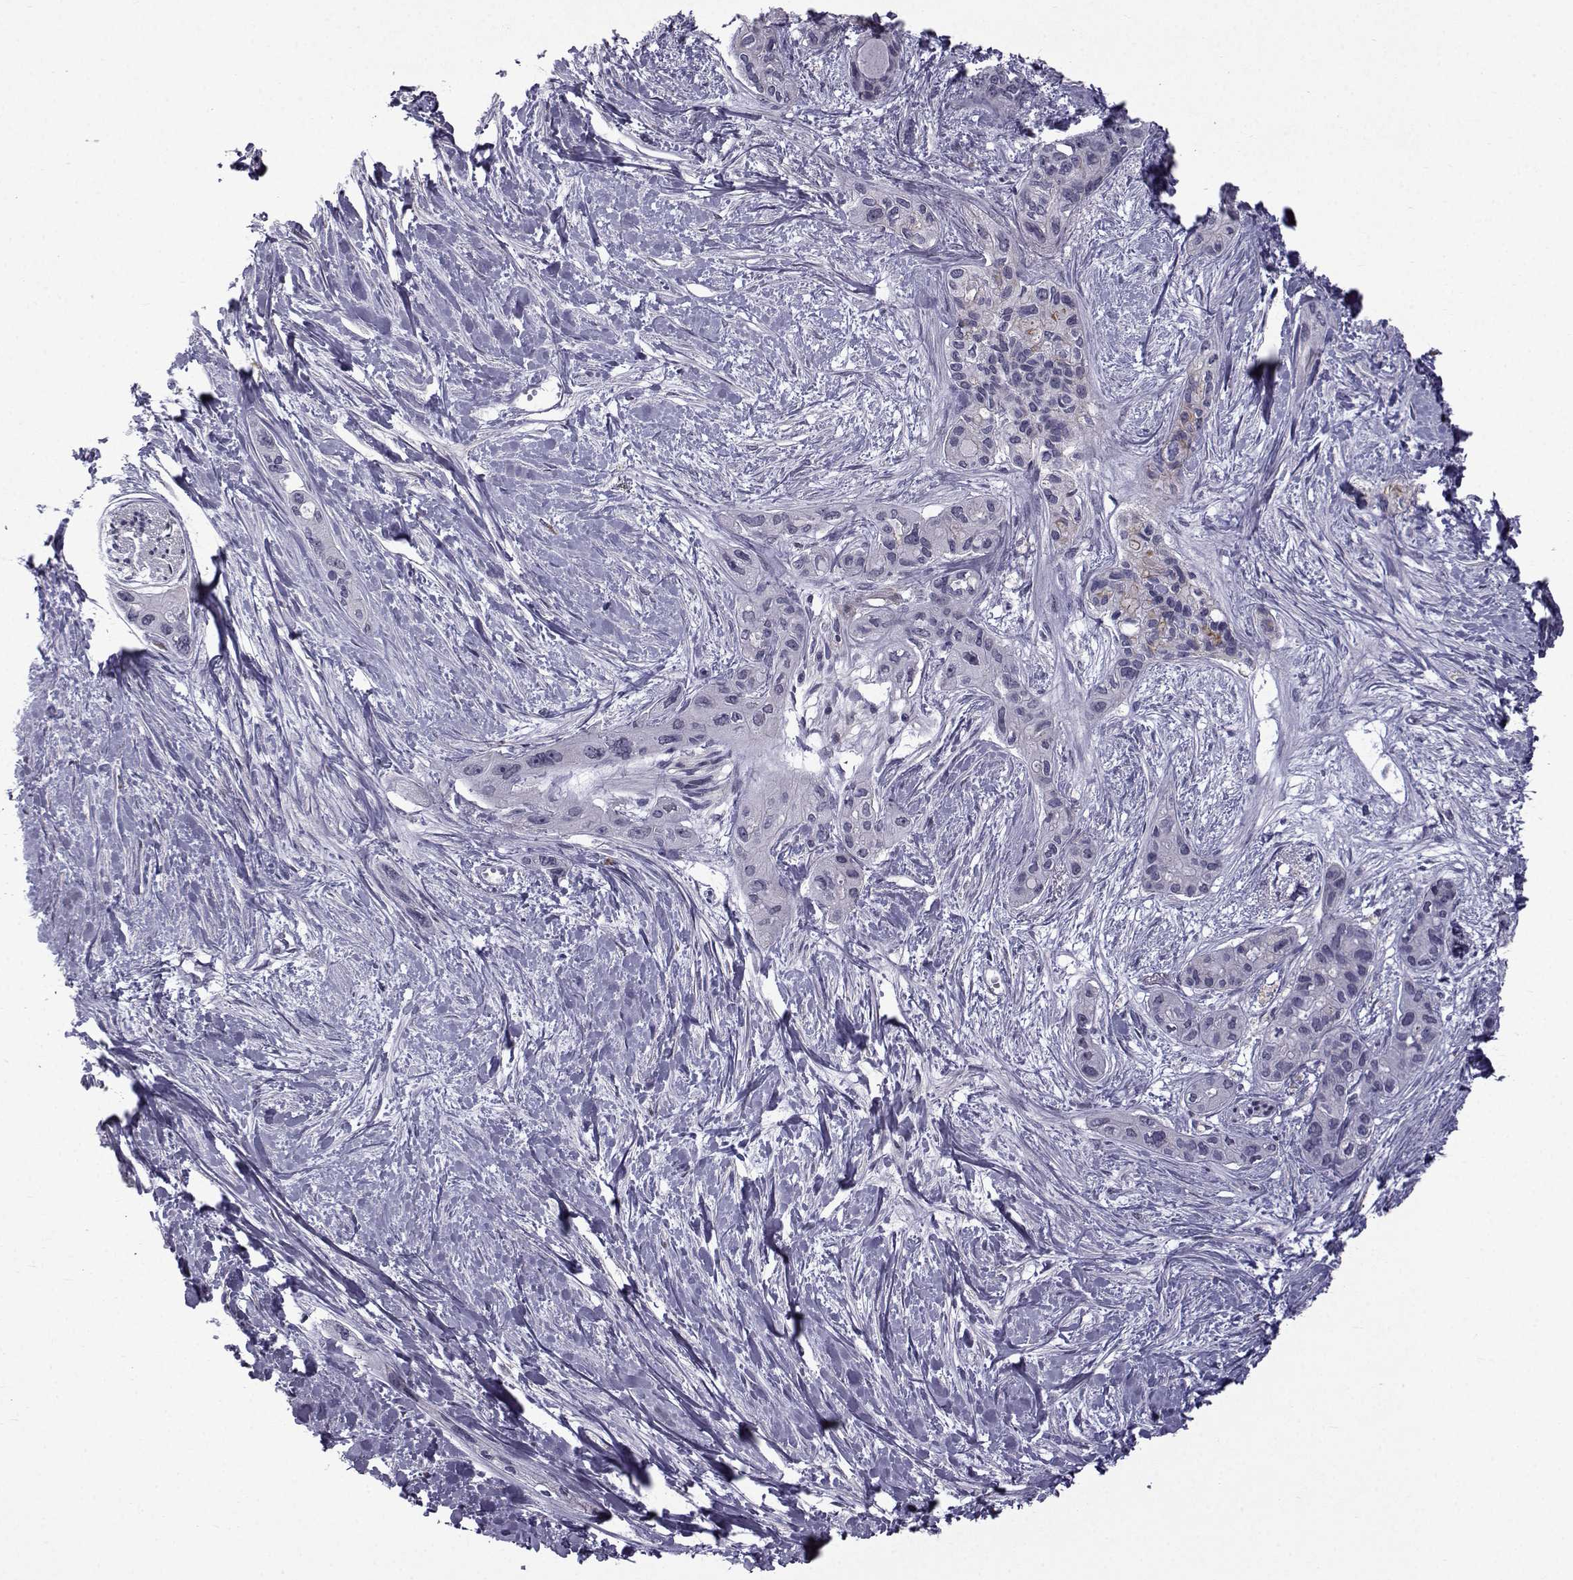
{"staining": {"intensity": "negative", "quantity": "none", "location": "none"}, "tissue": "pancreatic cancer", "cell_type": "Tumor cells", "image_type": "cancer", "snomed": [{"axis": "morphology", "description": "Adenocarcinoma, NOS"}, {"axis": "topography", "description": "Pancreas"}], "caption": "Immunohistochemical staining of pancreatic adenocarcinoma displays no significant positivity in tumor cells.", "gene": "RBM24", "patient": {"sex": "female", "age": 50}}